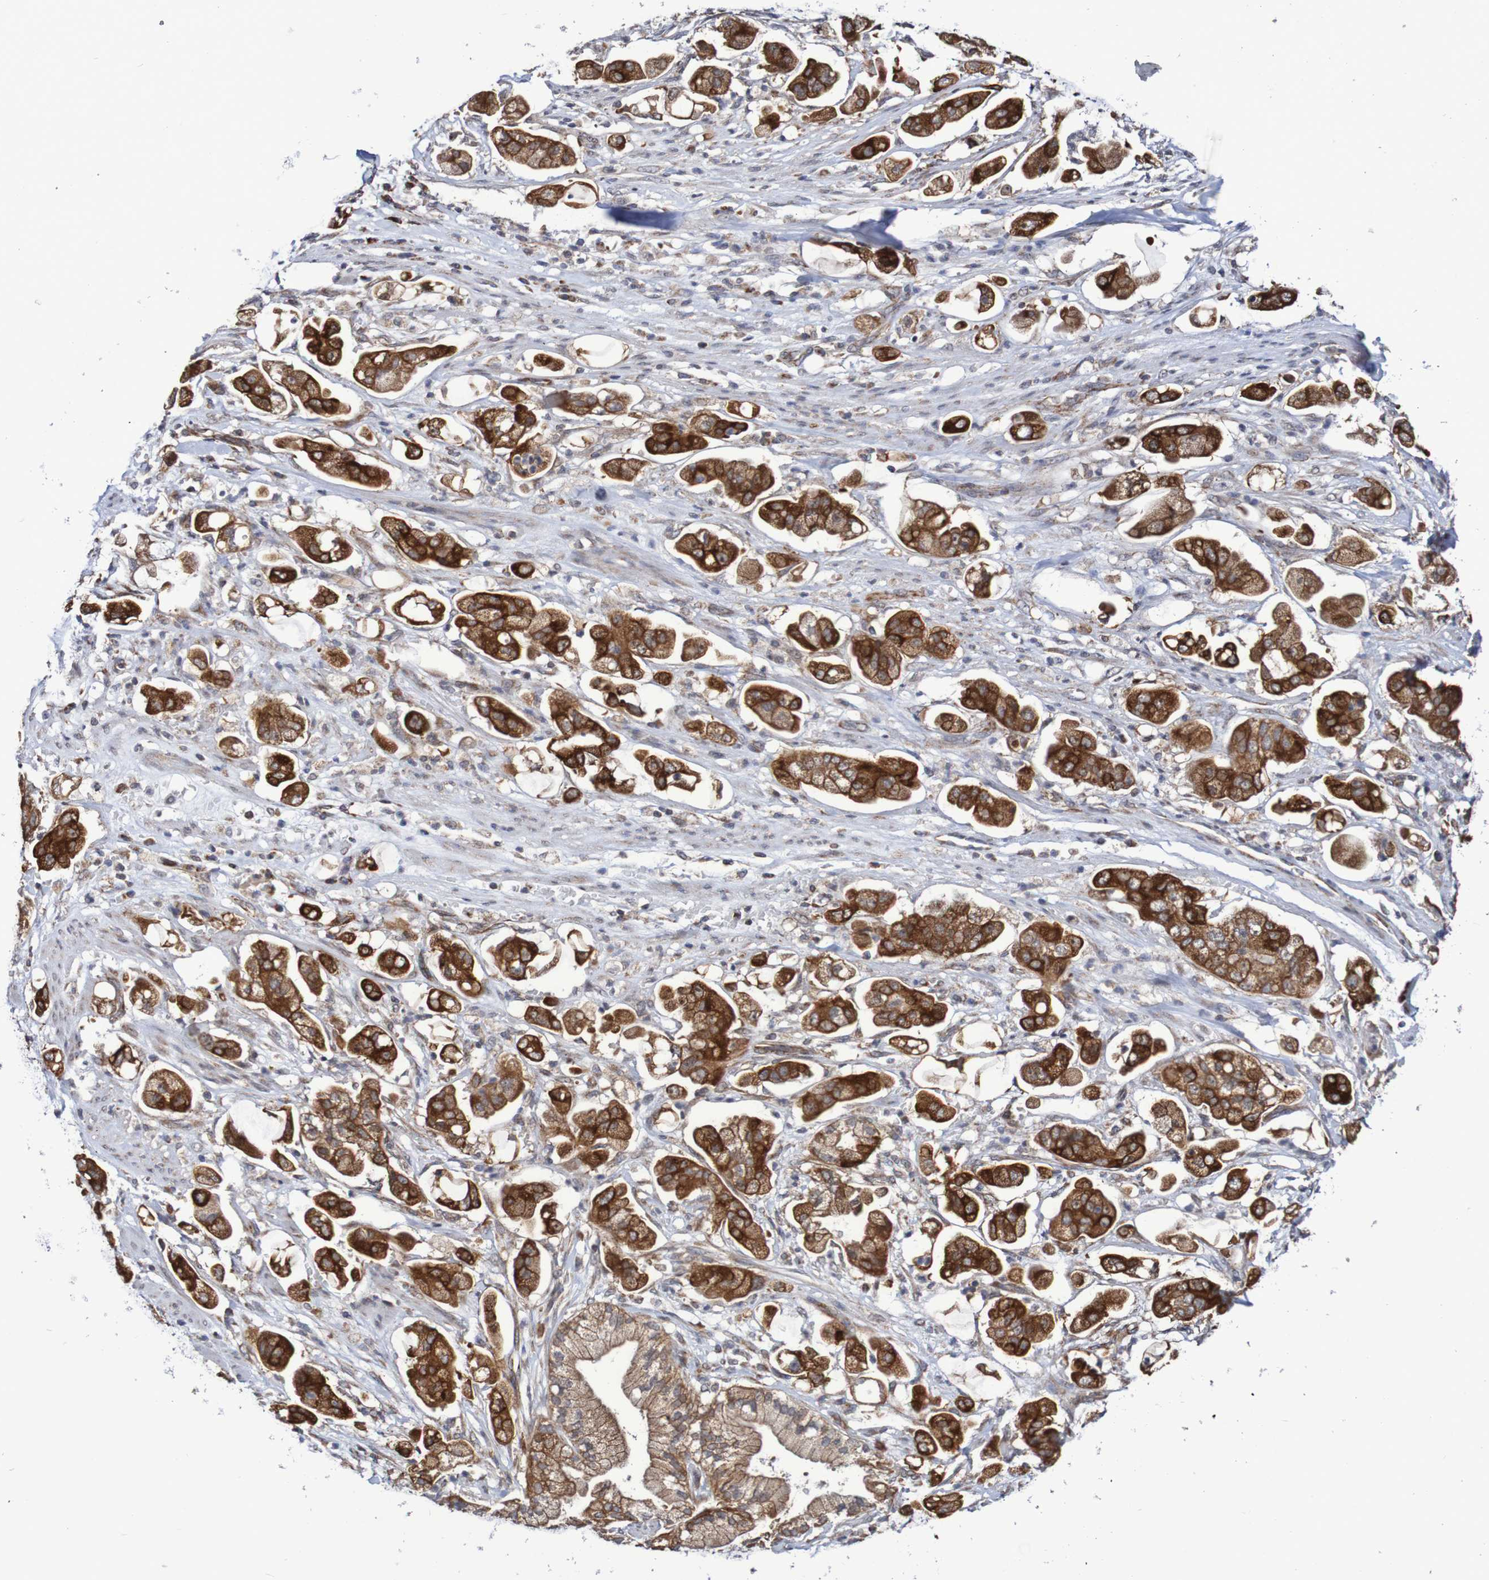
{"staining": {"intensity": "strong", "quantity": ">75%", "location": "cytoplasmic/membranous"}, "tissue": "stomach cancer", "cell_type": "Tumor cells", "image_type": "cancer", "snomed": [{"axis": "morphology", "description": "Adenocarcinoma, NOS"}, {"axis": "topography", "description": "Stomach"}], "caption": "A high amount of strong cytoplasmic/membranous staining is identified in approximately >75% of tumor cells in stomach cancer tissue.", "gene": "DVL1", "patient": {"sex": "male", "age": 62}}